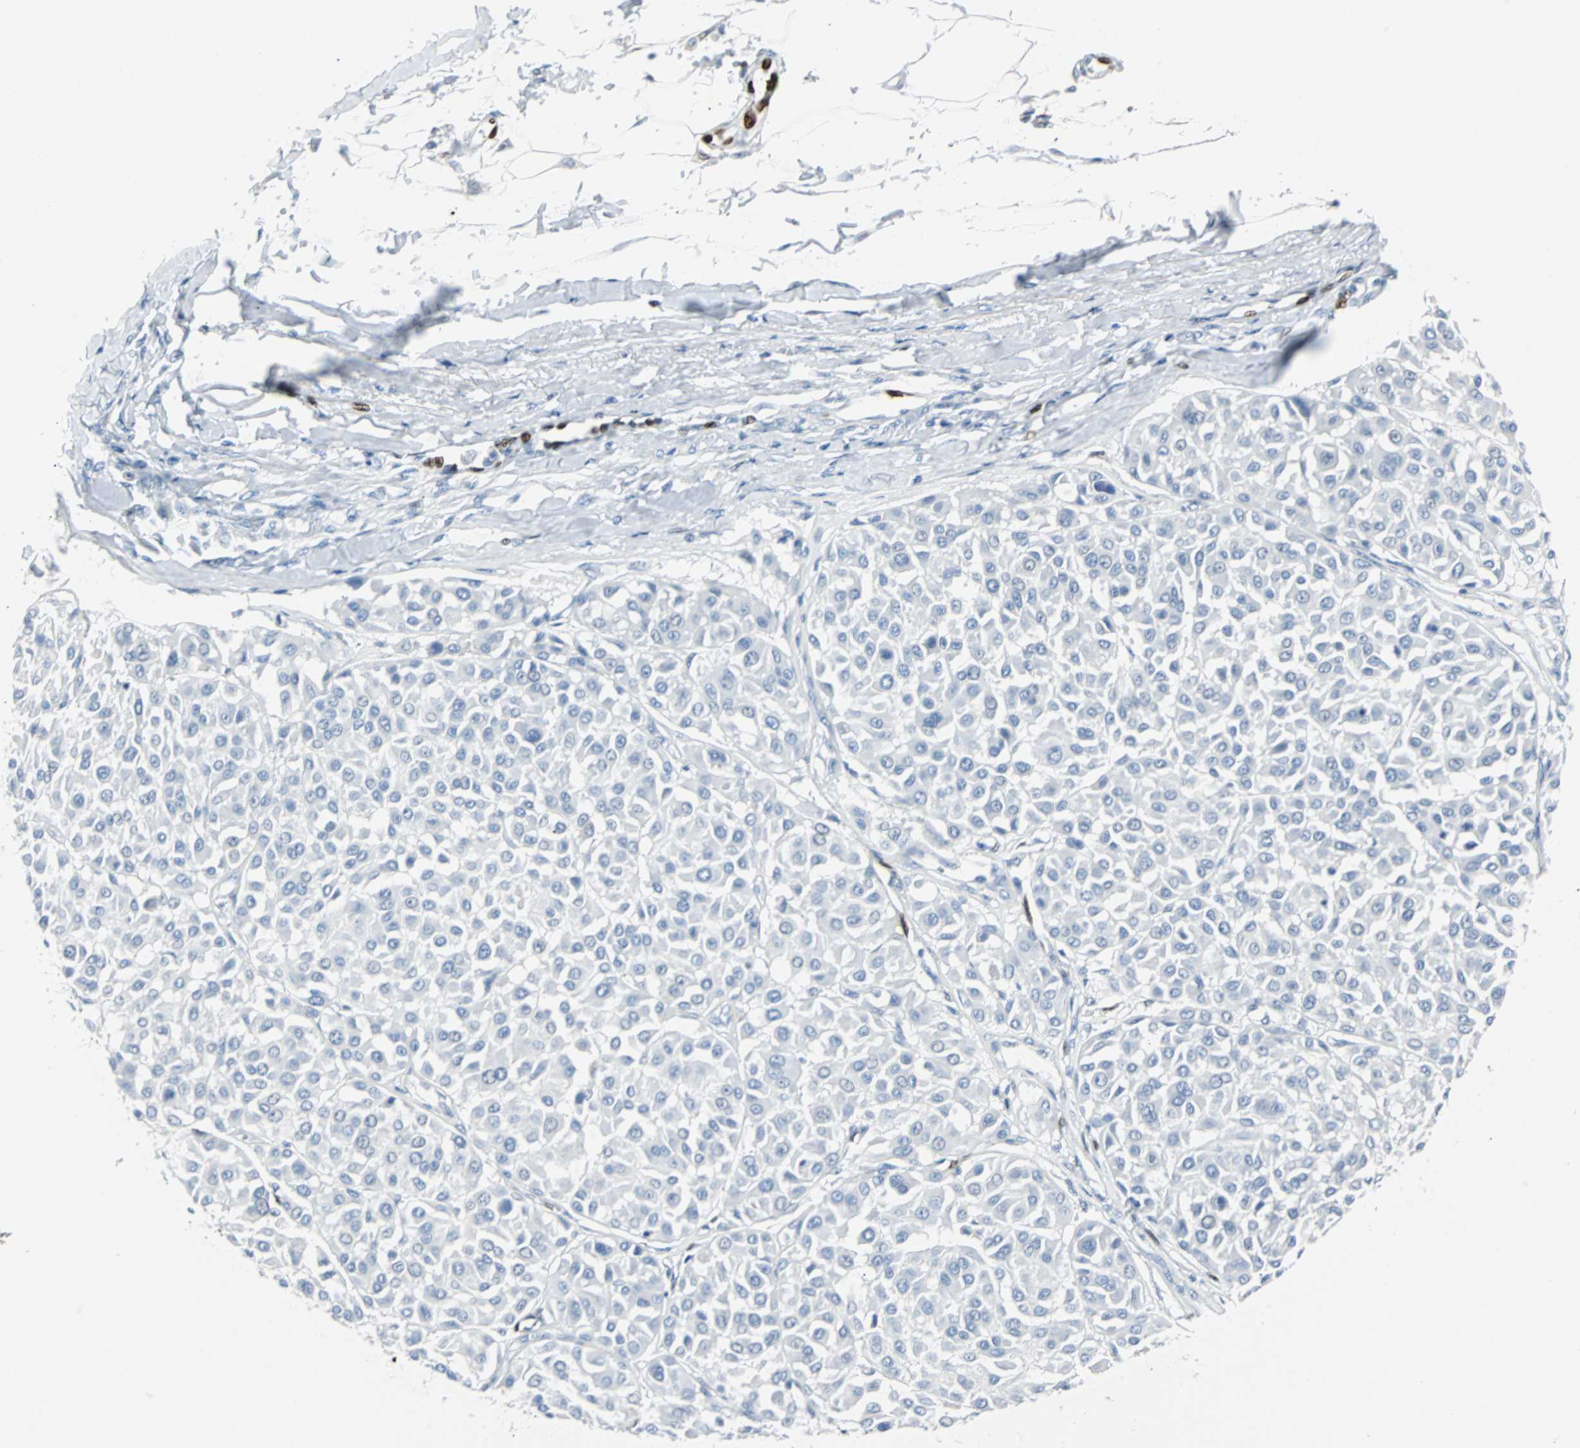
{"staining": {"intensity": "negative", "quantity": "none", "location": "none"}, "tissue": "melanoma", "cell_type": "Tumor cells", "image_type": "cancer", "snomed": [{"axis": "morphology", "description": "Malignant melanoma, Metastatic site"}, {"axis": "topography", "description": "Soft tissue"}], "caption": "The IHC photomicrograph has no significant positivity in tumor cells of malignant melanoma (metastatic site) tissue. The staining is performed using DAB brown chromogen with nuclei counter-stained in using hematoxylin.", "gene": "IL33", "patient": {"sex": "male", "age": 41}}